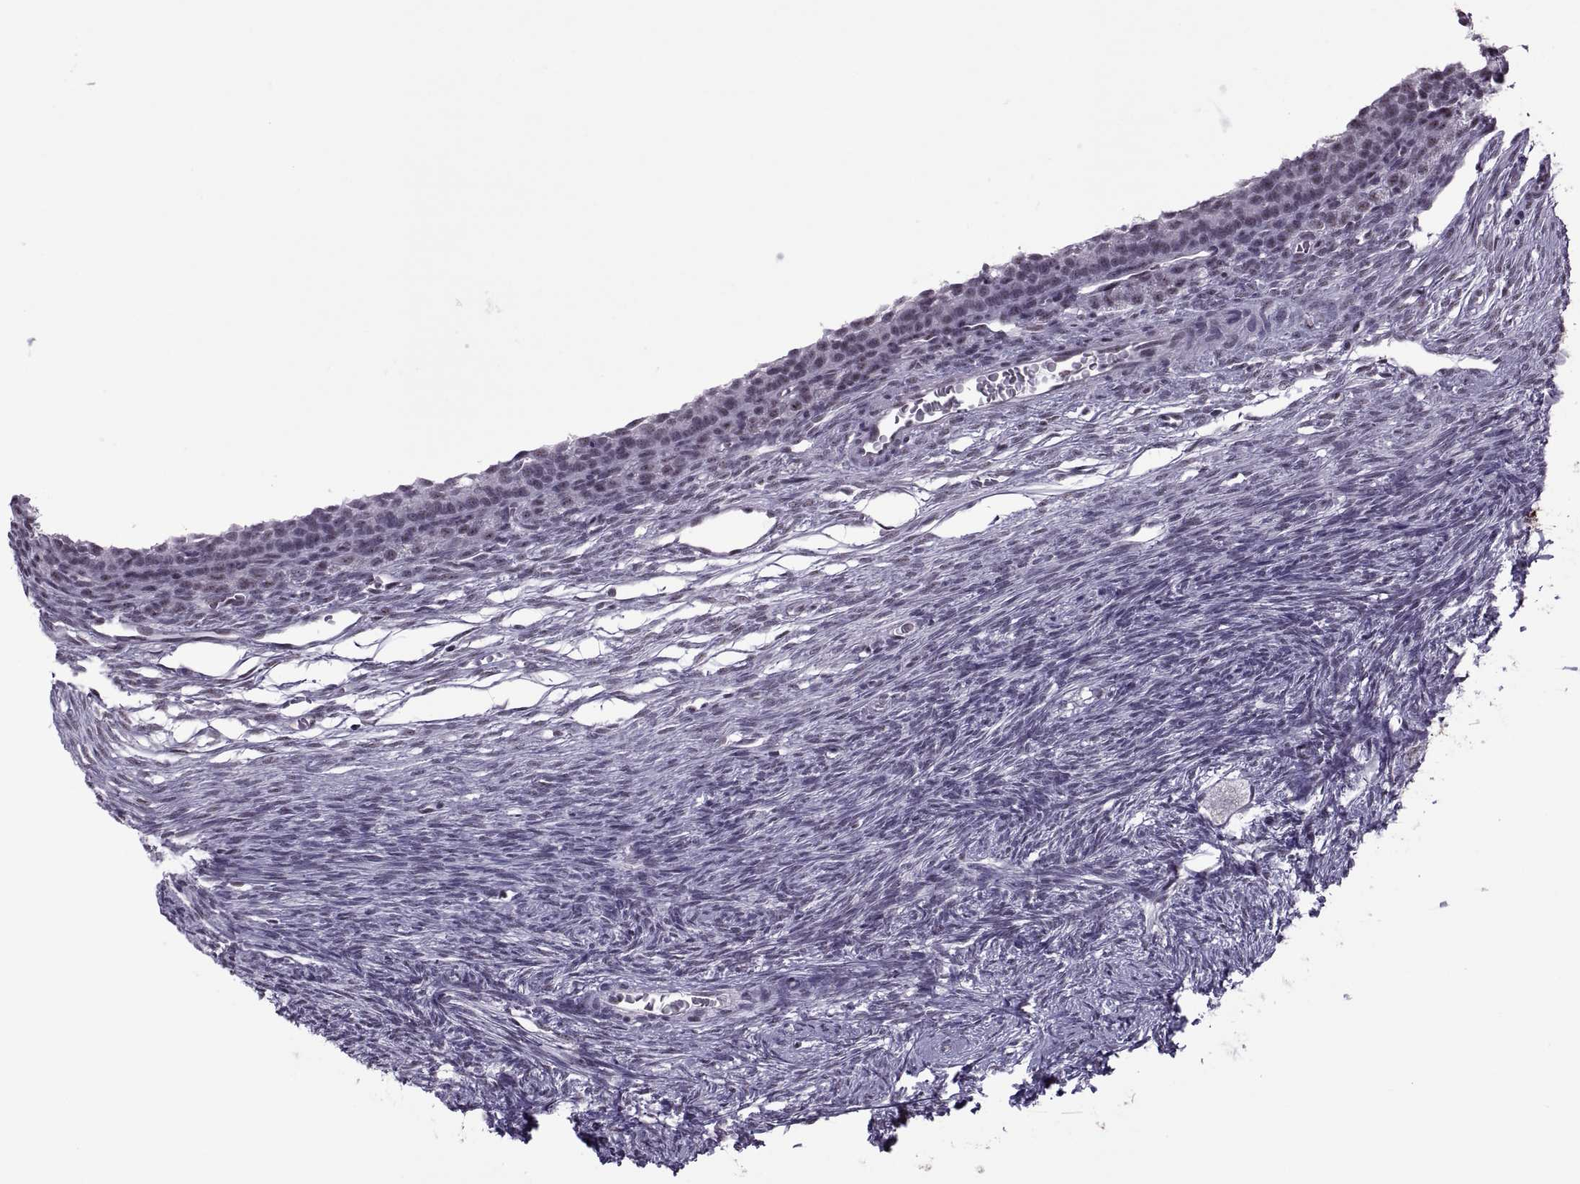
{"staining": {"intensity": "negative", "quantity": "none", "location": "none"}, "tissue": "ovary", "cell_type": "Follicle cells", "image_type": "normal", "snomed": [{"axis": "morphology", "description": "Normal tissue, NOS"}, {"axis": "topography", "description": "Ovary"}], "caption": "Image shows no protein staining in follicle cells of unremarkable ovary.", "gene": "MAGEA4", "patient": {"sex": "female", "age": 27}}